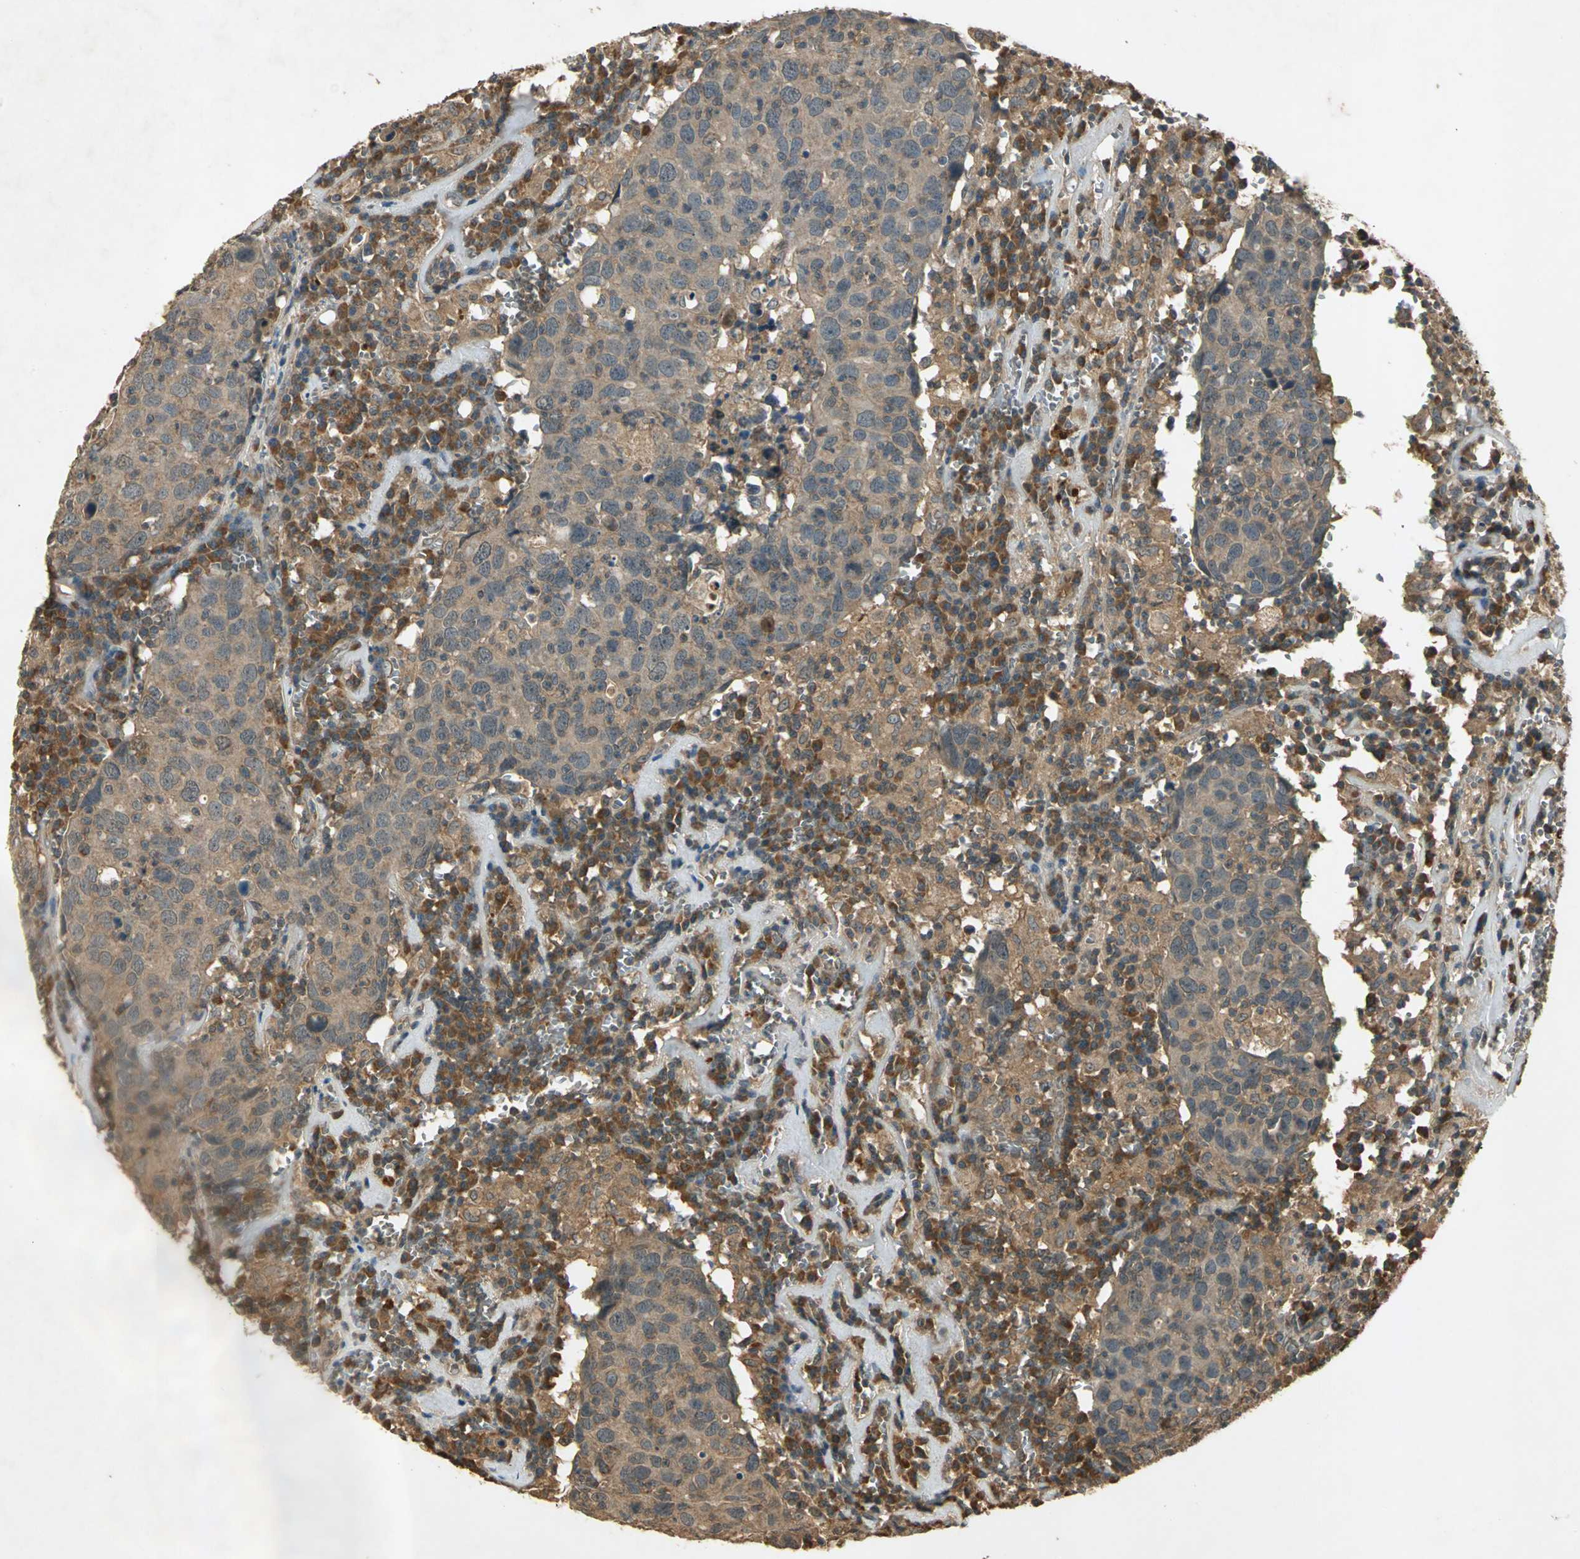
{"staining": {"intensity": "moderate", "quantity": ">75%", "location": "cytoplasmic/membranous"}, "tissue": "head and neck cancer", "cell_type": "Tumor cells", "image_type": "cancer", "snomed": [{"axis": "morphology", "description": "Adenocarcinoma, NOS"}, {"axis": "topography", "description": "Salivary gland"}, {"axis": "topography", "description": "Head-Neck"}], "caption": "This micrograph displays immunohistochemistry (IHC) staining of head and neck cancer, with medium moderate cytoplasmic/membranous staining in approximately >75% of tumor cells.", "gene": "KEAP1", "patient": {"sex": "female", "age": 65}}